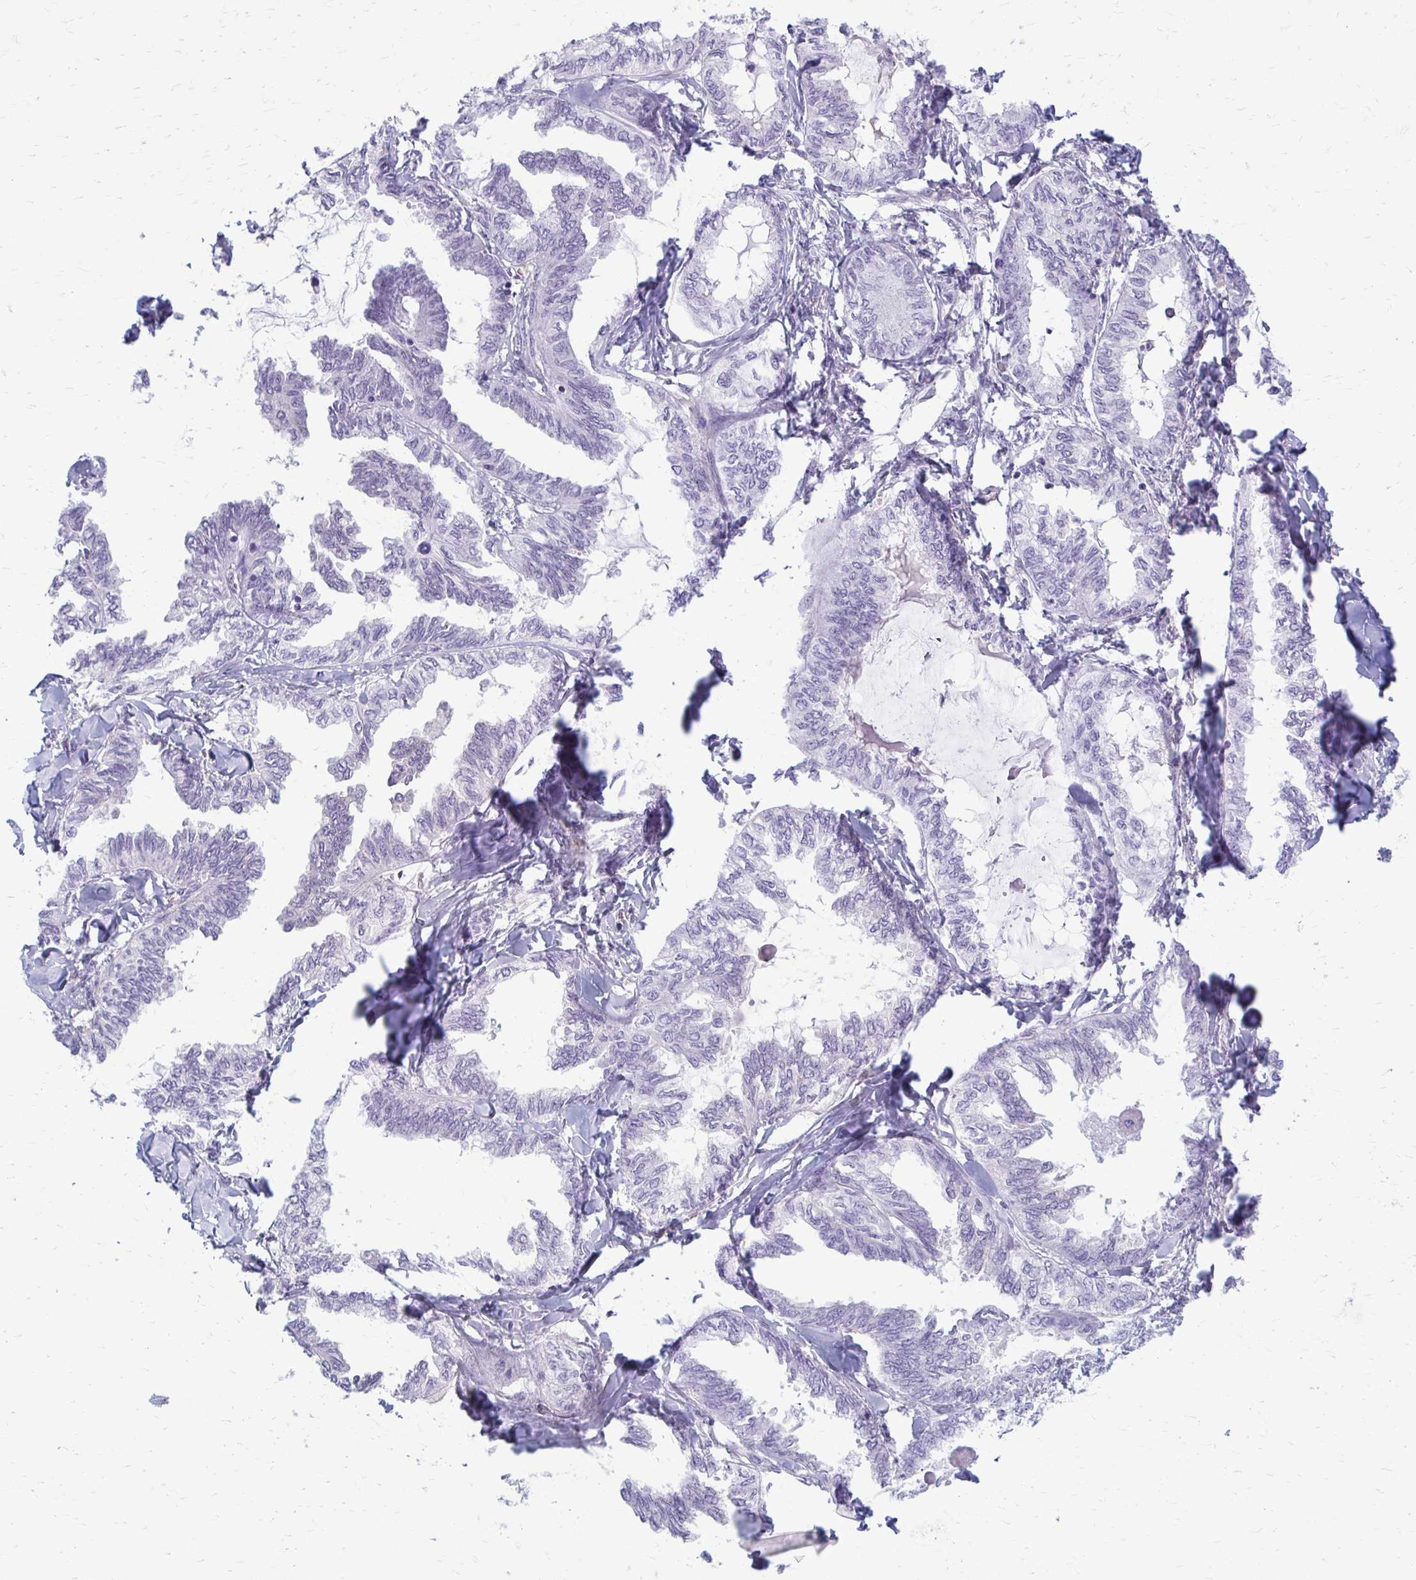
{"staining": {"intensity": "negative", "quantity": "none", "location": "none"}, "tissue": "ovarian cancer", "cell_type": "Tumor cells", "image_type": "cancer", "snomed": [{"axis": "morphology", "description": "Carcinoma, endometroid"}, {"axis": "topography", "description": "Ovary"}], "caption": "Ovarian cancer (endometroid carcinoma) stained for a protein using immunohistochemistry (IHC) reveals no expression tumor cells.", "gene": "DEPP1", "patient": {"sex": "female", "age": 70}}